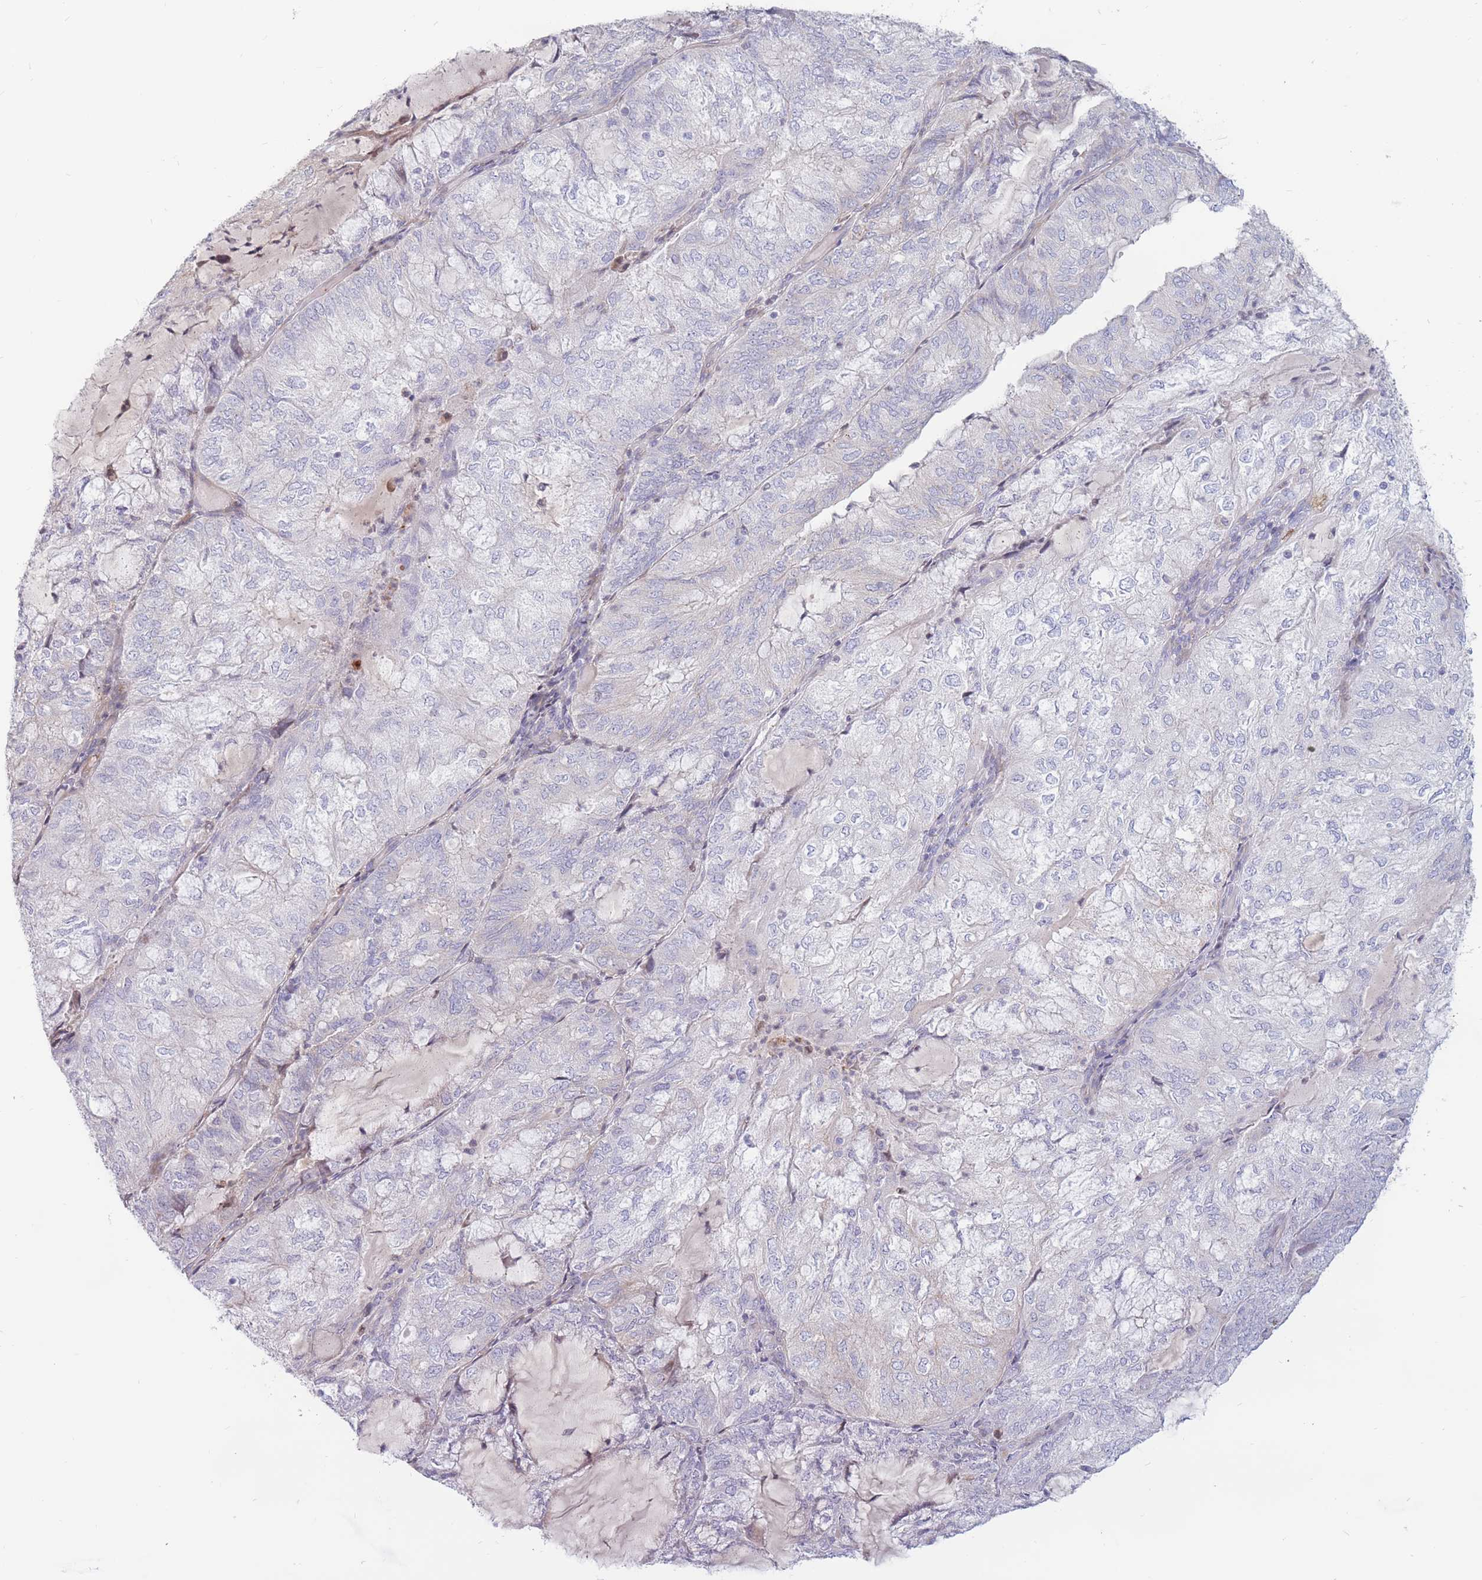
{"staining": {"intensity": "negative", "quantity": "none", "location": "none"}, "tissue": "endometrial cancer", "cell_type": "Tumor cells", "image_type": "cancer", "snomed": [{"axis": "morphology", "description": "Adenocarcinoma, NOS"}, {"axis": "topography", "description": "Endometrium"}], "caption": "A micrograph of human endometrial adenocarcinoma is negative for staining in tumor cells.", "gene": "PTGDR", "patient": {"sex": "female", "age": 81}}